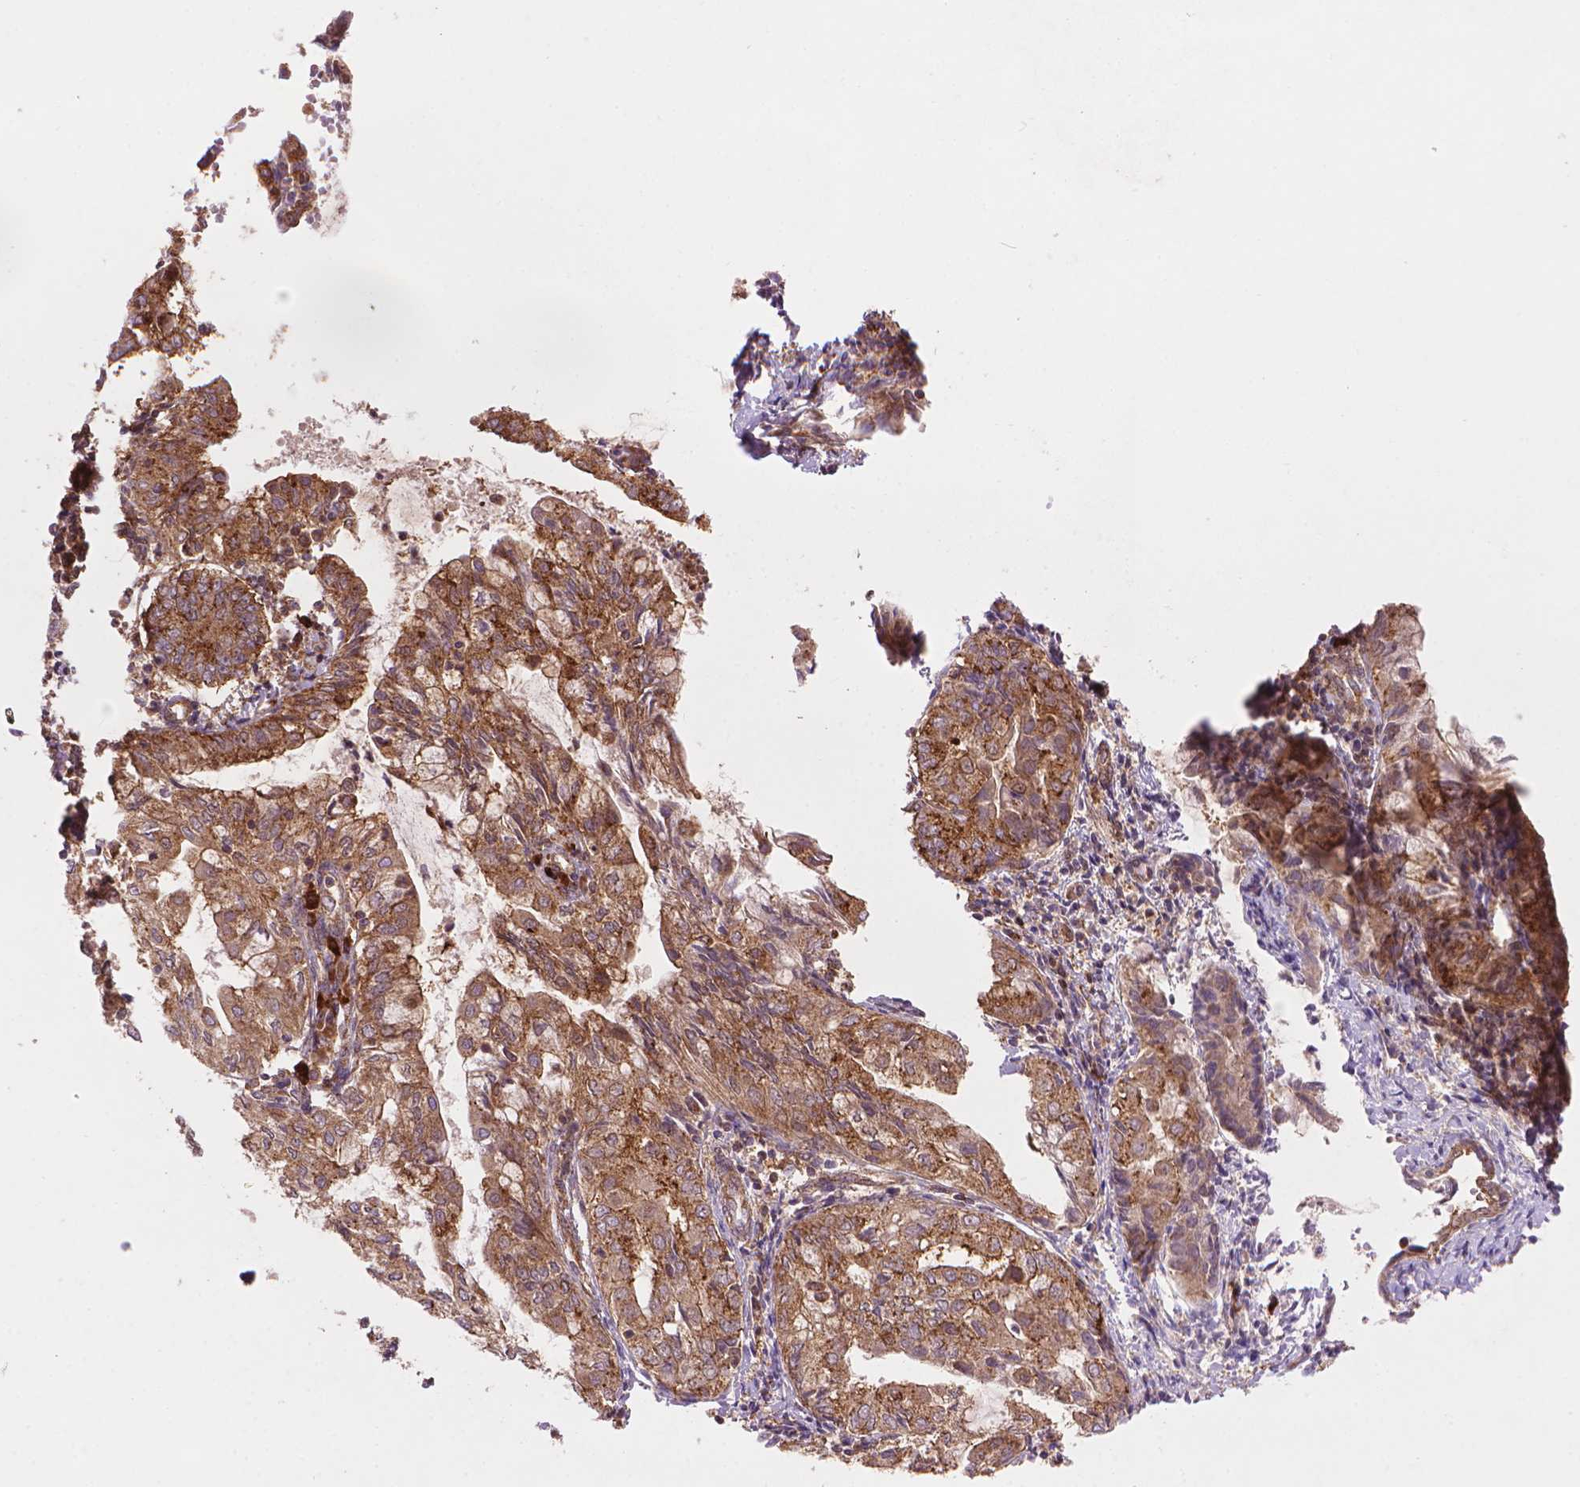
{"staining": {"intensity": "moderate", "quantity": ">75%", "location": "cytoplasmic/membranous"}, "tissue": "endometrial cancer", "cell_type": "Tumor cells", "image_type": "cancer", "snomed": [{"axis": "morphology", "description": "Adenocarcinoma, NOS"}, {"axis": "topography", "description": "Endometrium"}], "caption": "This is an image of IHC staining of endometrial cancer (adenocarcinoma), which shows moderate staining in the cytoplasmic/membranous of tumor cells.", "gene": "VARS2", "patient": {"sex": "female", "age": 68}}